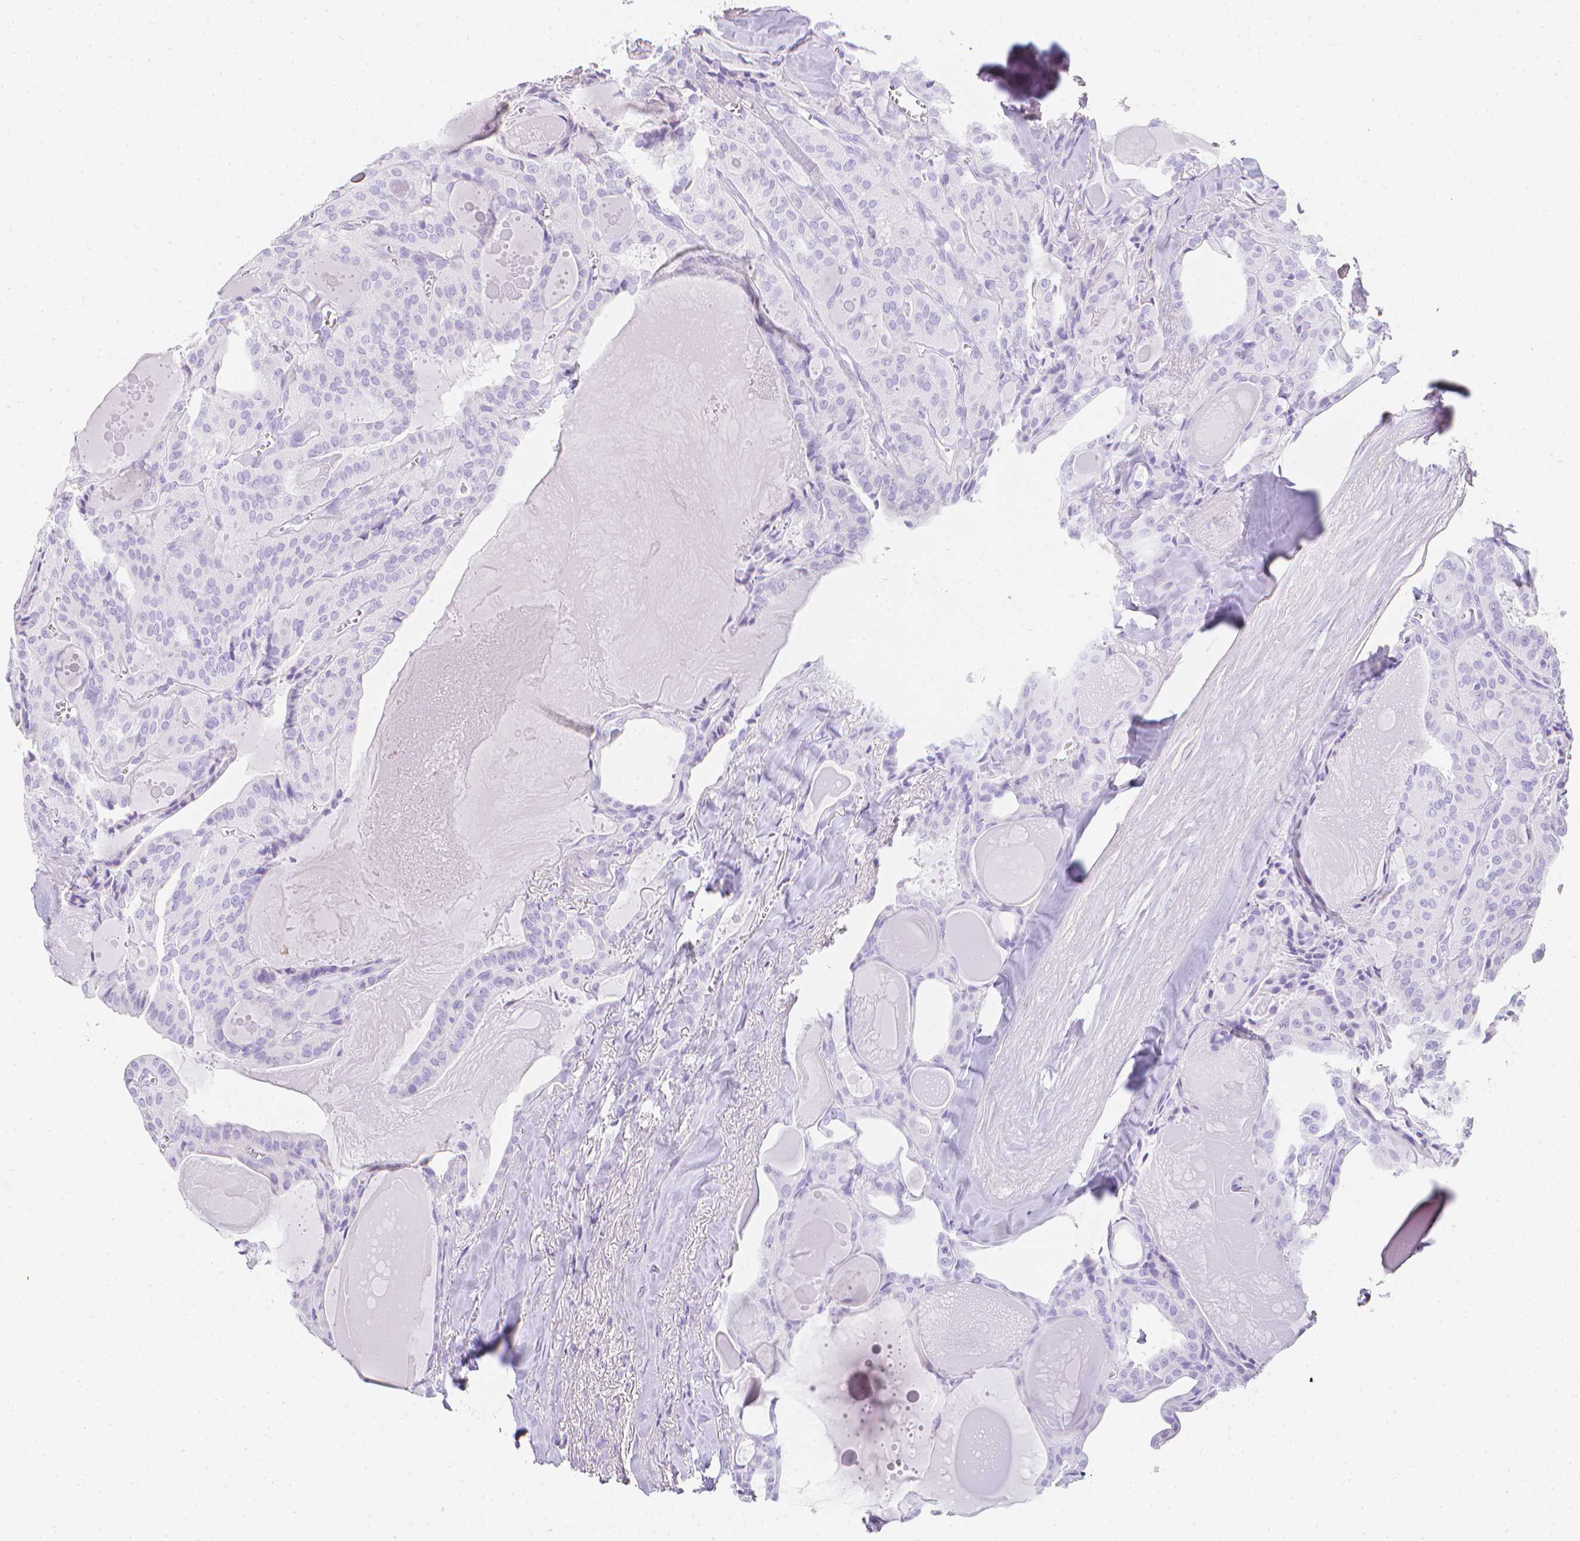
{"staining": {"intensity": "negative", "quantity": "none", "location": "none"}, "tissue": "thyroid cancer", "cell_type": "Tumor cells", "image_type": "cancer", "snomed": [{"axis": "morphology", "description": "Papillary adenocarcinoma, NOS"}, {"axis": "topography", "description": "Thyroid gland"}], "caption": "This micrograph is of papillary adenocarcinoma (thyroid) stained with immunohistochemistry (IHC) to label a protein in brown with the nuclei are counter-stained blue. There is no expression in tumor cells.", "gene": "LGALS4", "patient": {"sex": "male", "age": 52}}